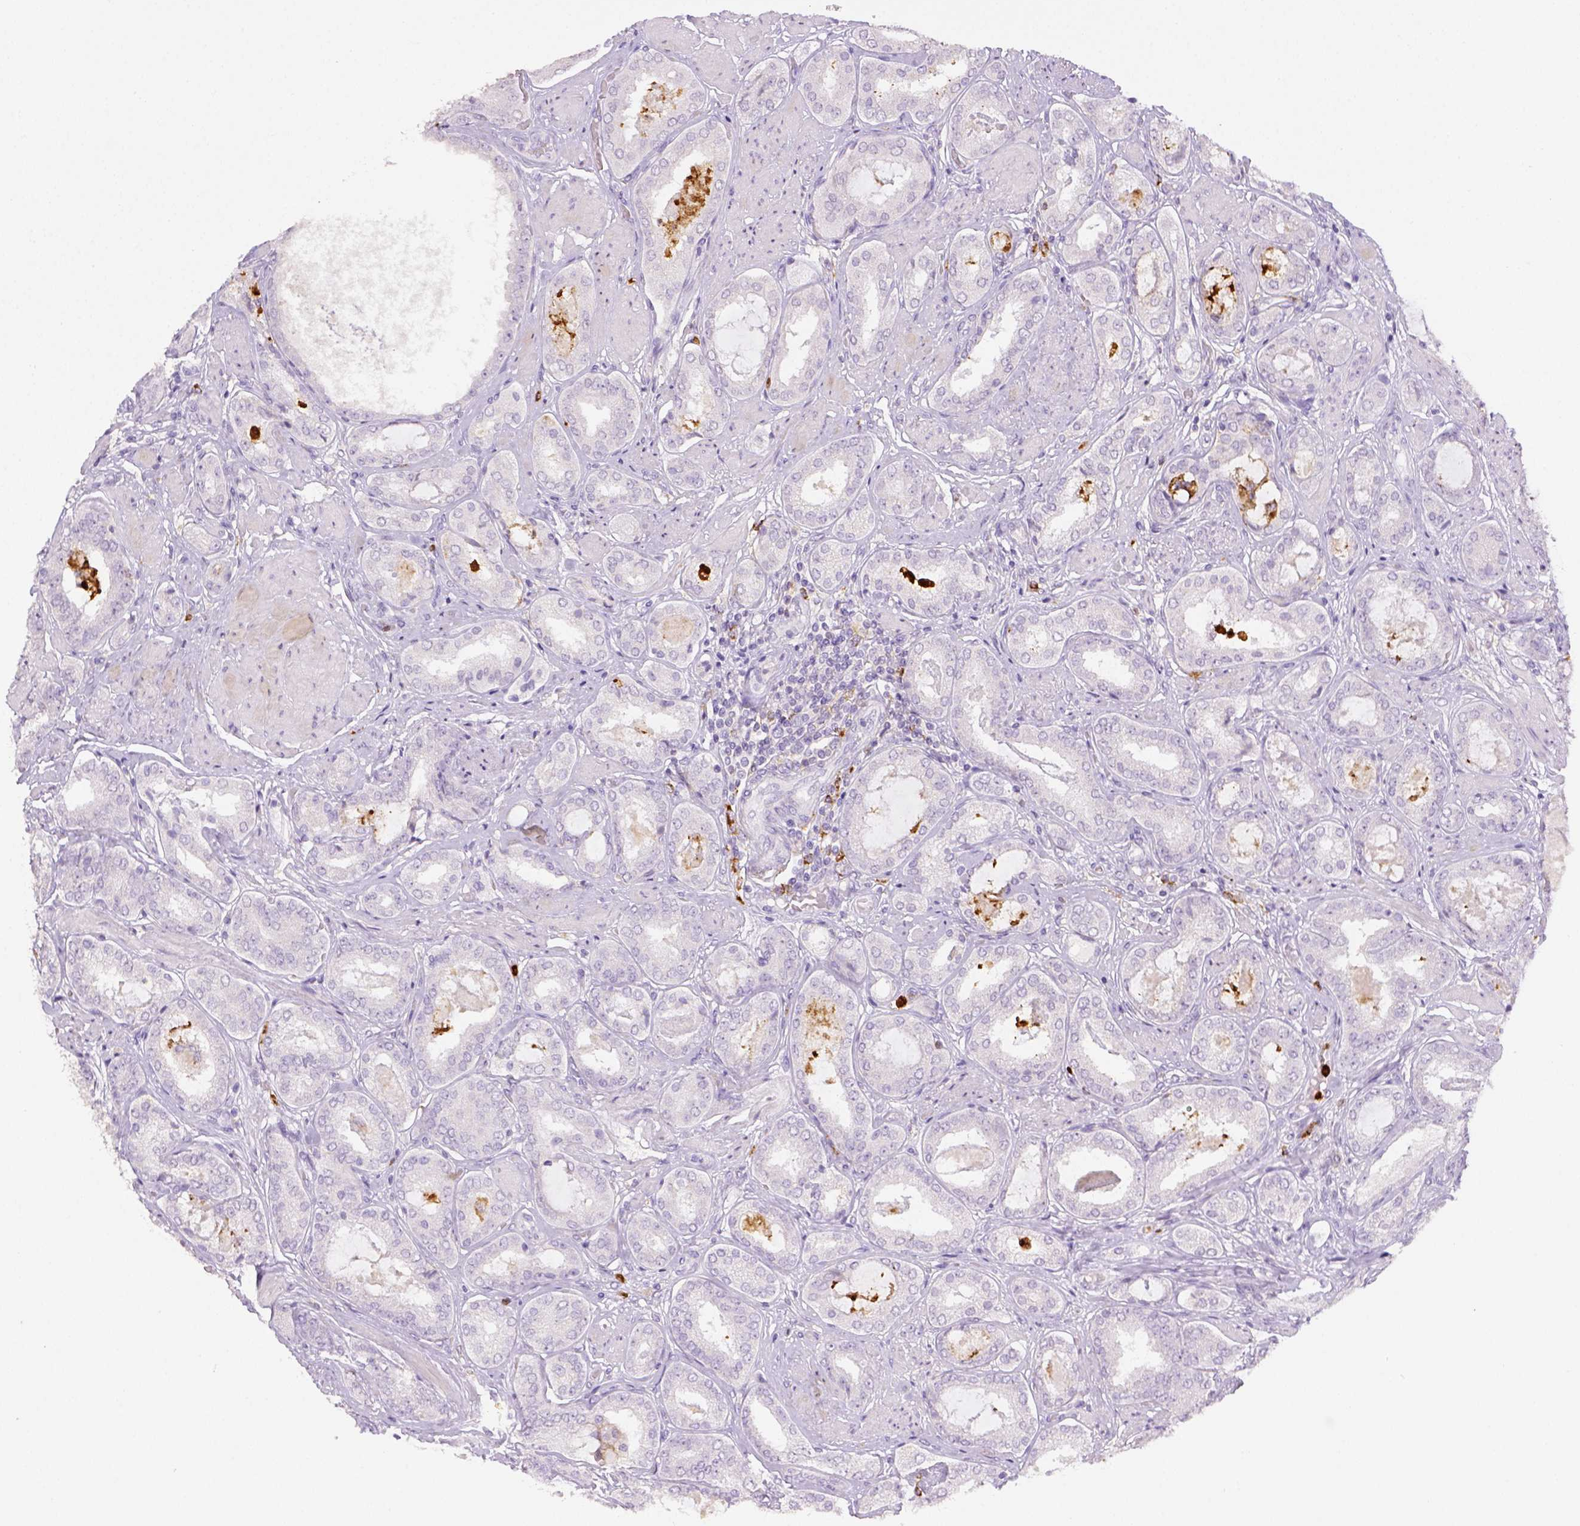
{"staining": {"intensity": "negative", "quantity": "none", "location": "none"}, "tissue": "prostate cancer", "cell_type": "Tumor cells", "image_type": "cancer", "snomed": [{"axis": "morphology", "description": "Adenocarcinoma, High grade"}, {"axis": "topography", "description": "Prostate"}], "caption": "Immunohistochemical staining of prostate high-grade adenocarcinoma demonstrates no significant positivity in tumor cells.", "gene": "ITGAM", "patient": {"sex": "male", "age": 63}}